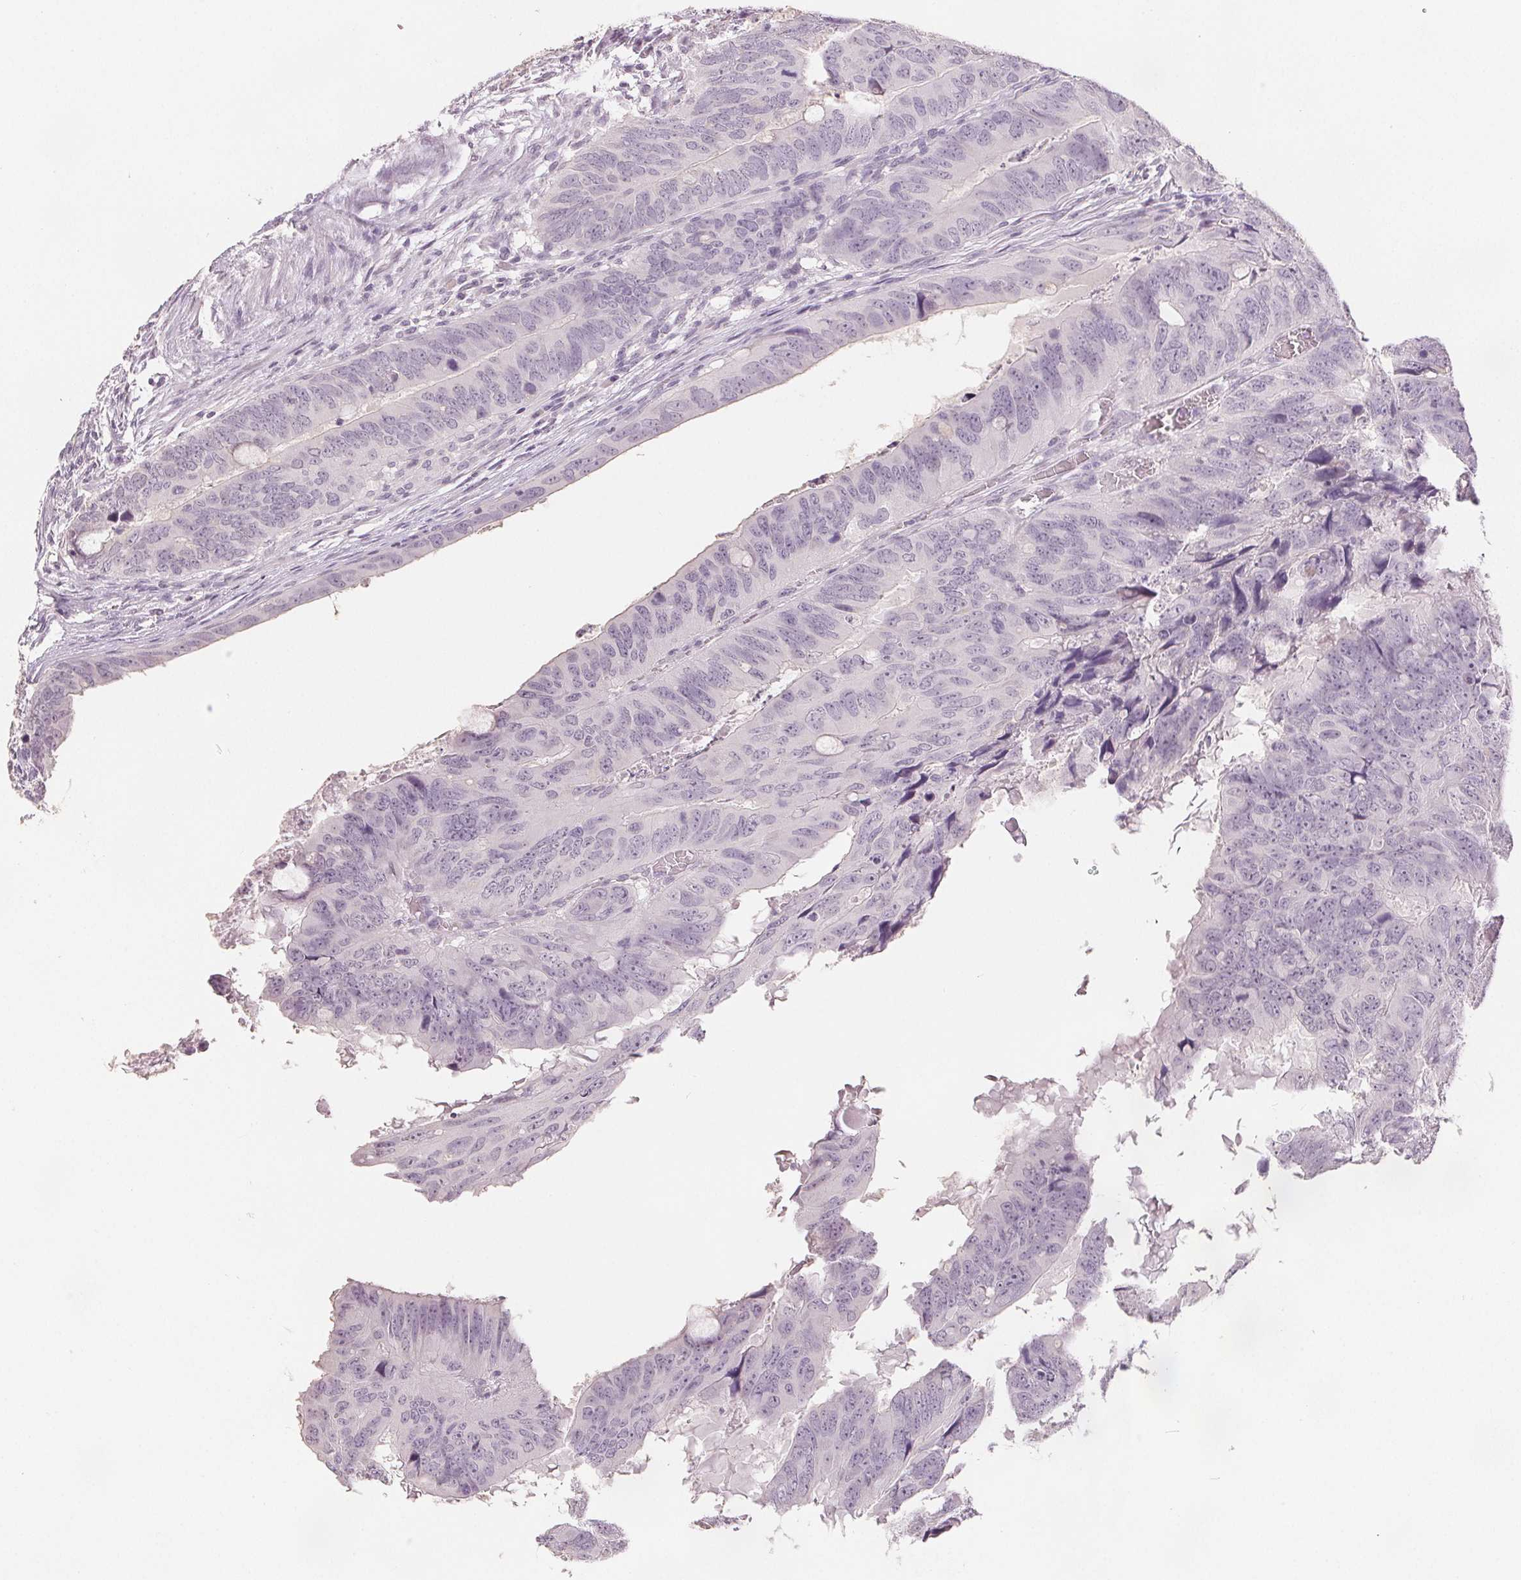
{"staining": {"intensity": "negative", "quantity": "none", "location": "none"}, "tissue": "colorectal cancer", "cell_type": "Tumor cells", "image_type": "cancer", "snomed": [{"axis": "morphology", "description": "Adenocarcinoma, NOS"}, {"axis": "topography", "description": "Colon"}], "caption": "IHC micrograph of neoplastic tissue: human adenocarcinoma (colorectal) stained with DAB (3,3'-diaminobenzidine) shows no significant protein staining in tumor cells. (DAB IHC visualized using brightfield microscopy, high magnification).", "gene": "SLC27A5", "patient": {"sex": "male", "age": 79}}